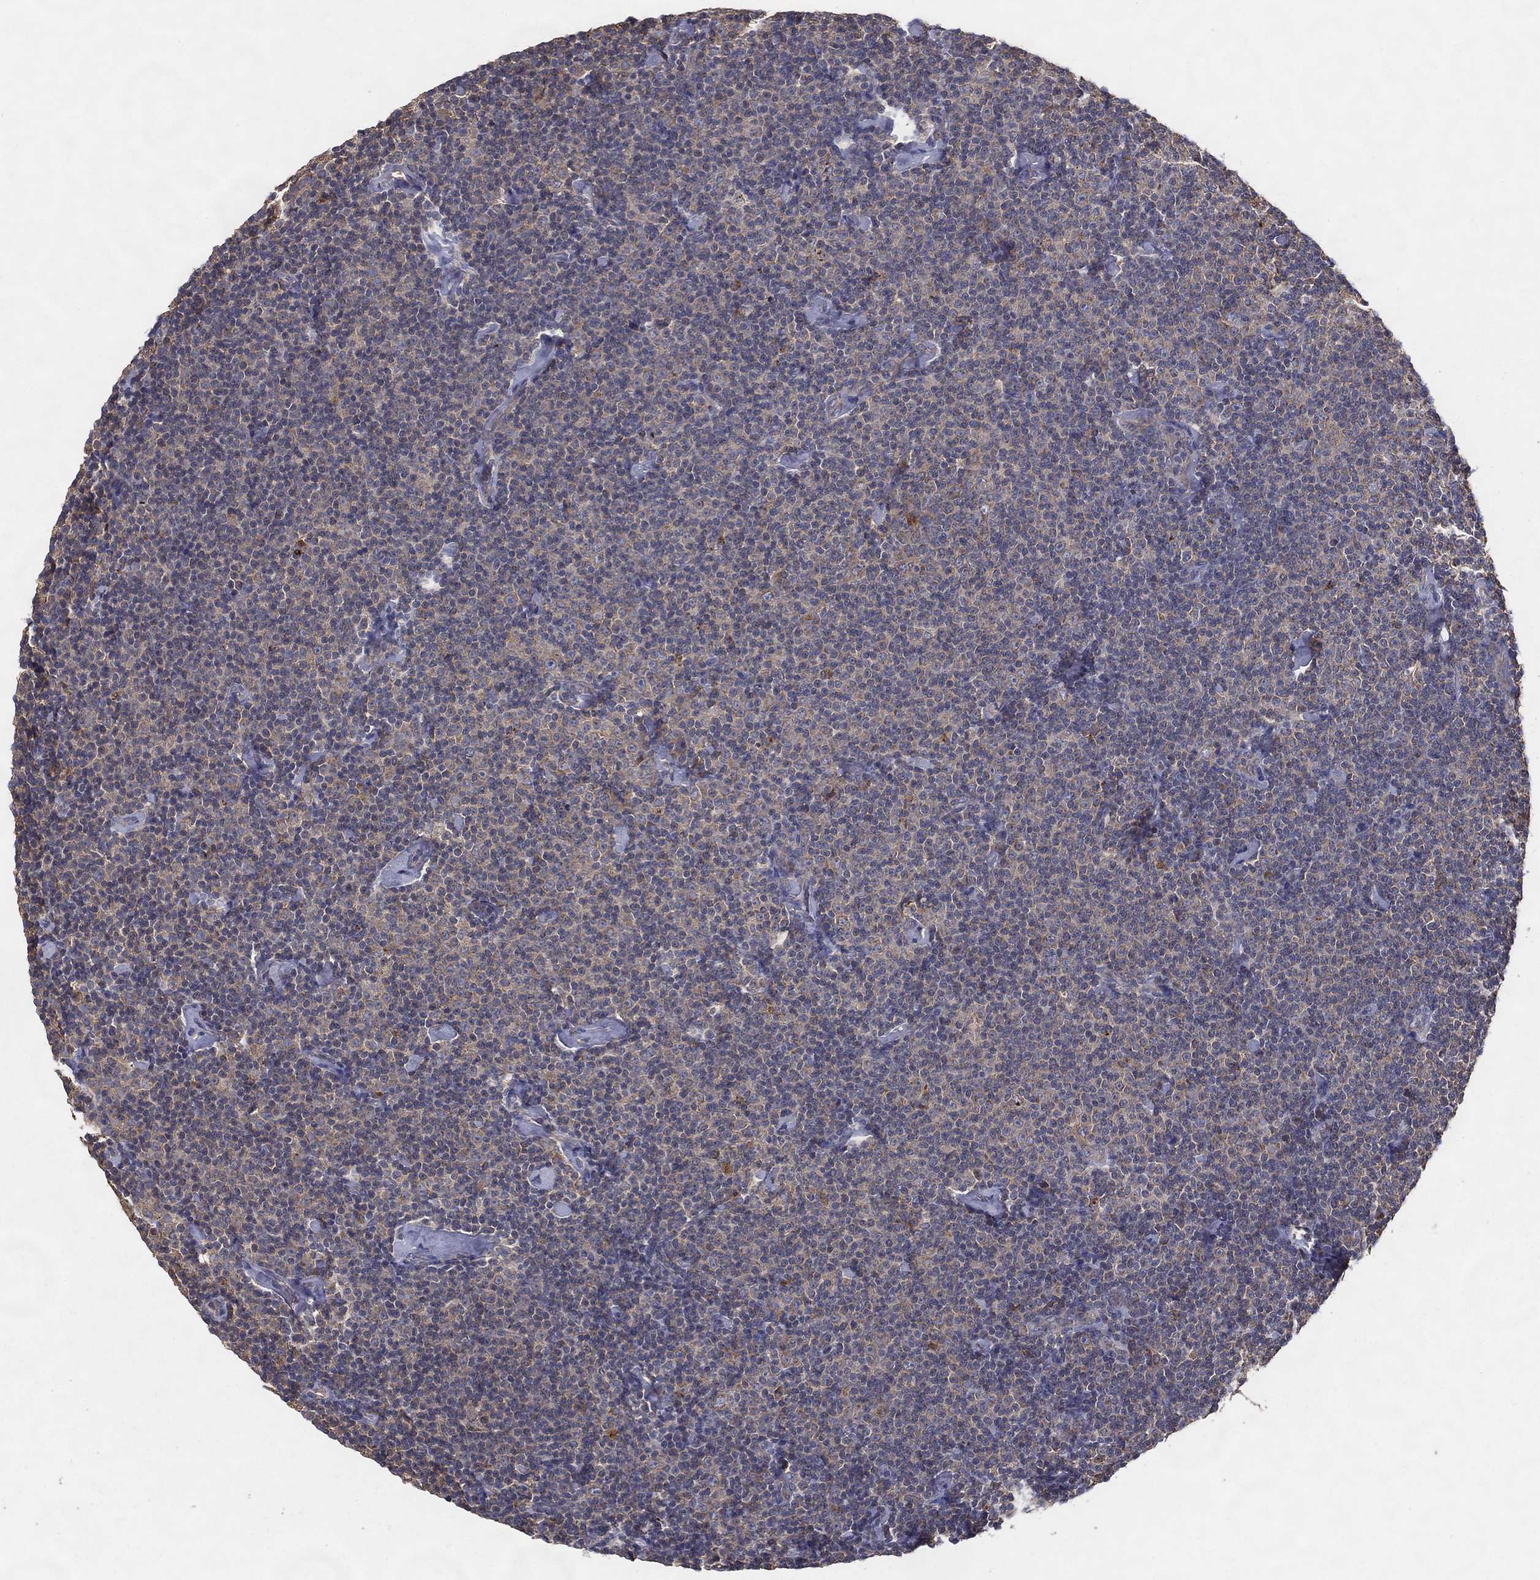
{"staining": {"intensity": "weak", "quantity": "<25%", "location": "cytoplasmic/membranous"}, "tissue": "lymphoma", "cell_type": "Tumor cells", "image_type": "cancer", "snomed": [{"axis": "morphology", "description": "Malignant lymphoma, non-Hodgkin's type, Low grade"}, {"axis": "topography", "description": "Lymph node"}], "caption": "Low-grade malignant lymphoma, non-Hodgkin's type was stained to show a protein in brown. There is no significant expression in tumor cells. (Immunohistochemistry, brightfield microscopy, high magnification).", "gene": "MT-ND1", "patient": {"sex": "male", "age": 81}}